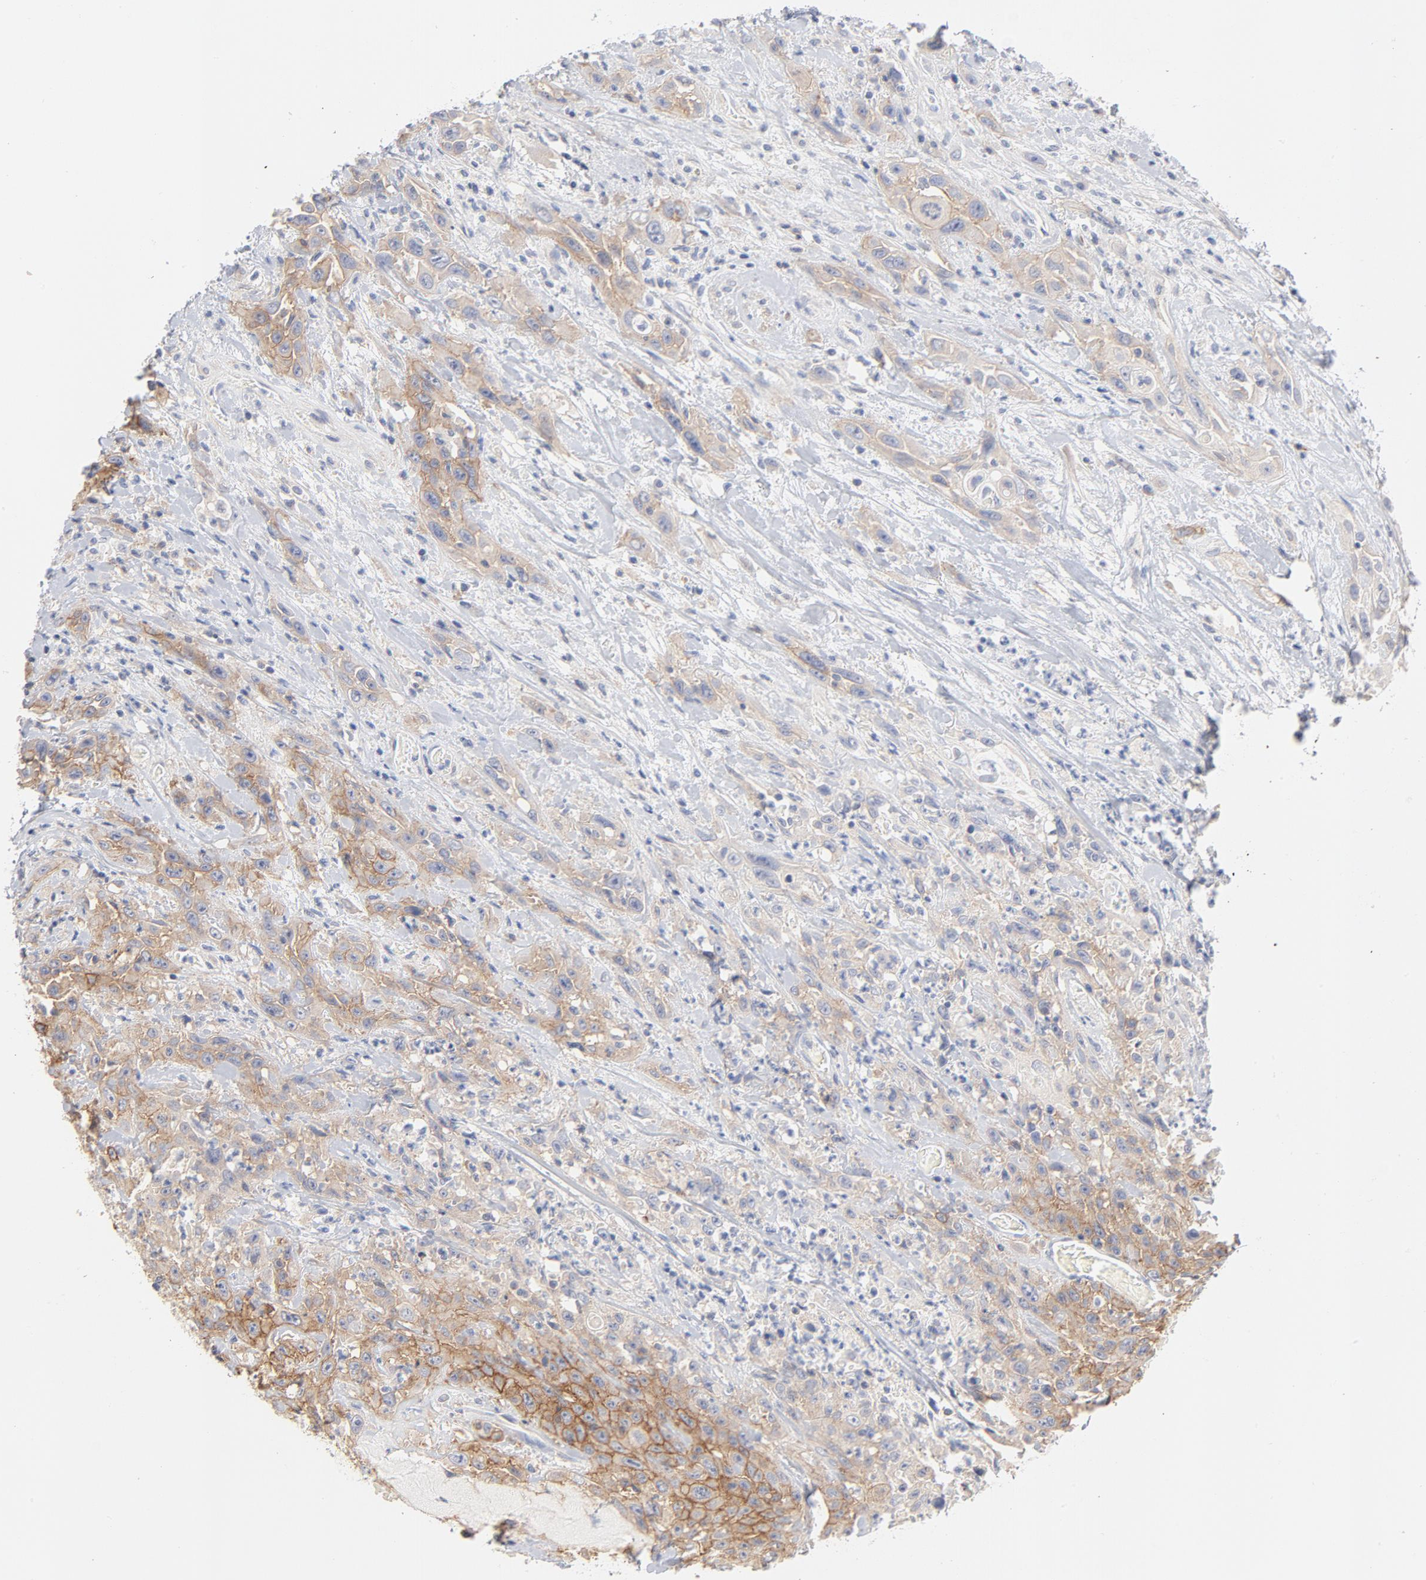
{"staining": {"intensity": "weak", "quantity": "25%-75%", "location": "cytoplasmic/membranous"}, "tissue": "urothelial cancer", "cell_type": "Tumor cells", "image_type": "cancer", "snomed": [{"axis": "morphology", "description": "Urothelial carcinoma, High grade"}, {"axis": "topography", "description": "Urinary bladder"}], "caption": "Immunohistochemical staining of urothelial cancer exhibits low levels of weak cytoplasmic/membranous staining in approximately 25%-75% of tumor cells. (brown staining indicates protein expression, while blue staining denotes nuclei).", "gene": "SETD3", "patient": {"sex": "female", "age": 84}}